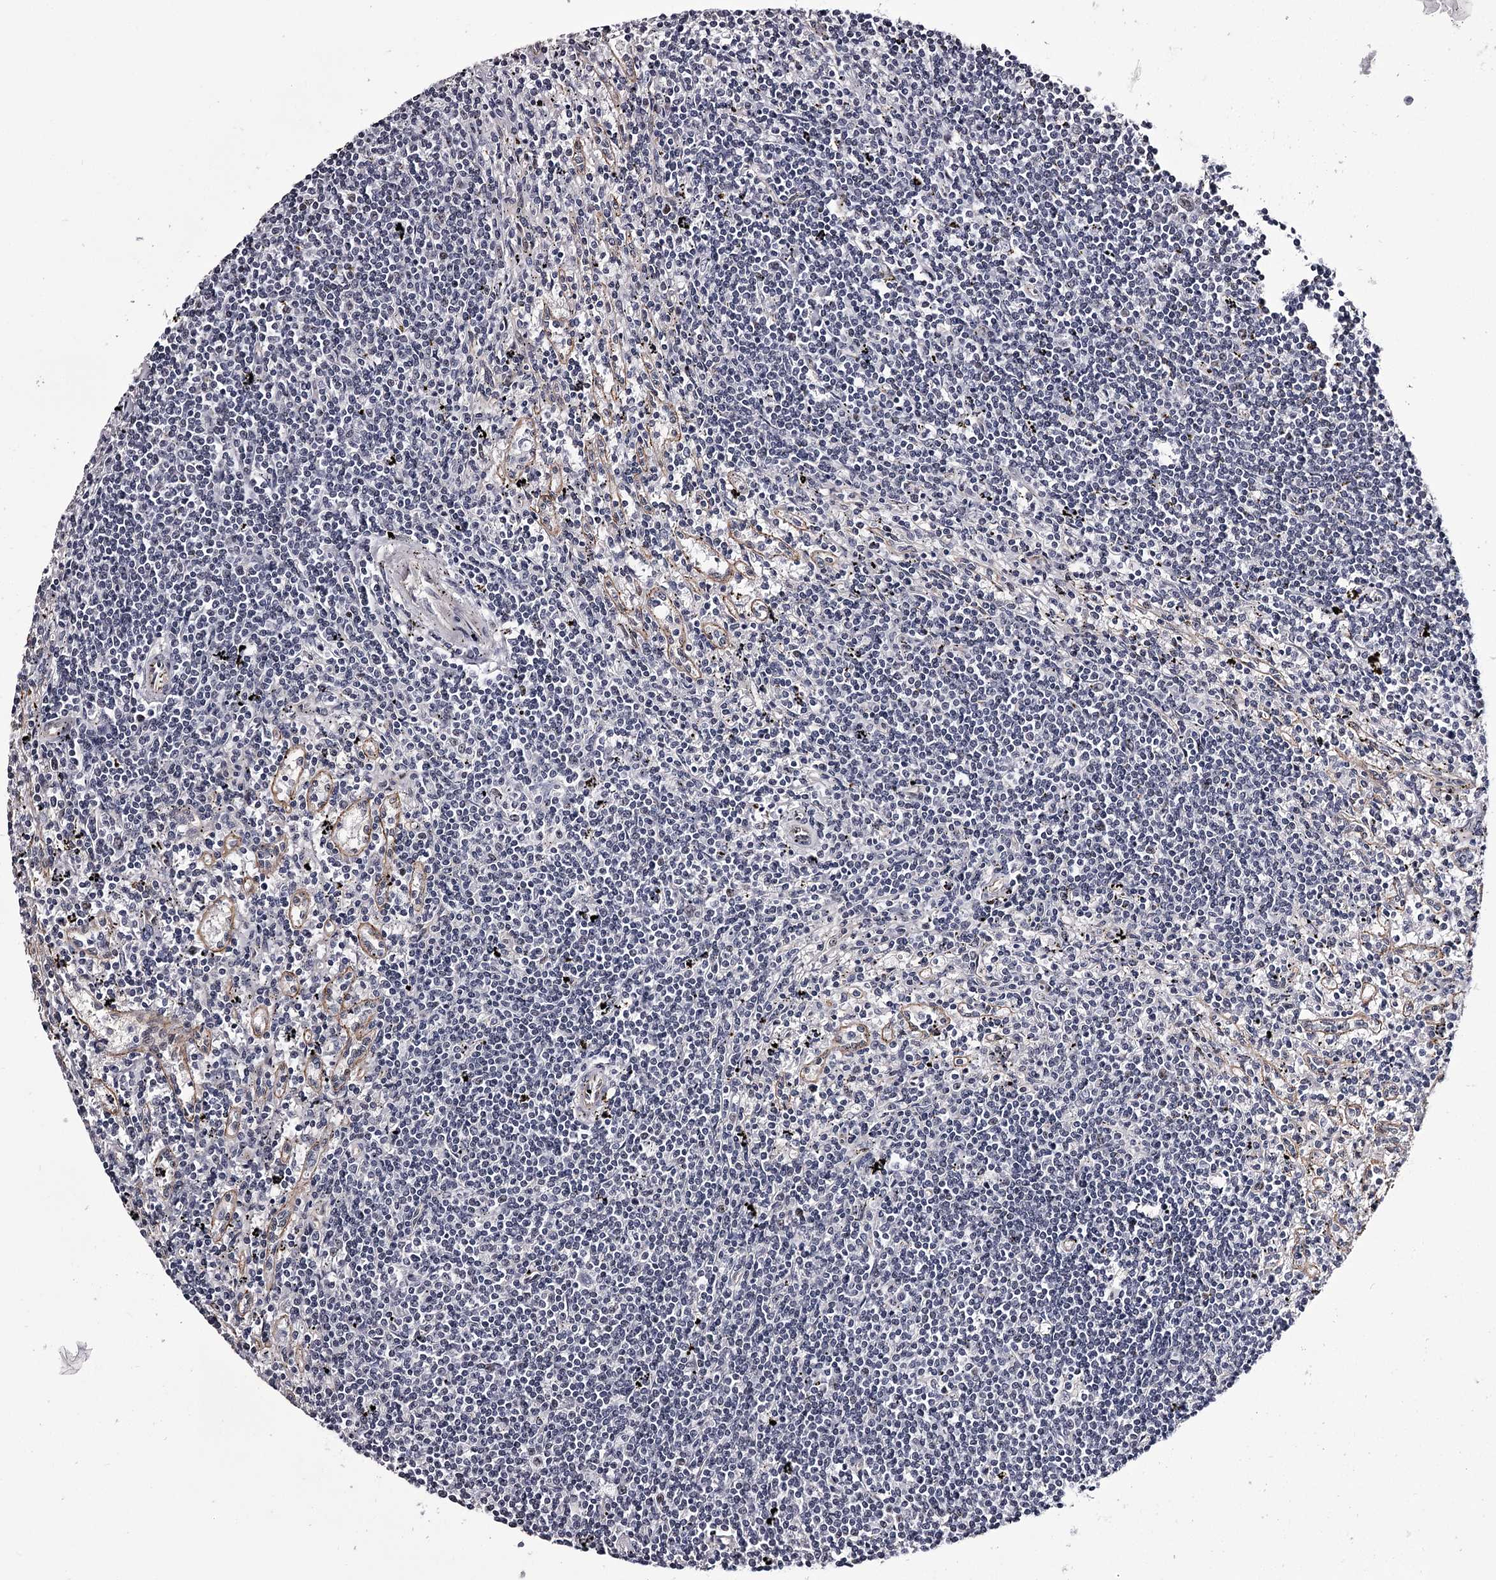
{"staining": {"intensity": "negative", "quantity": "none", "location": "none"}, "tissue": "lymphoma", "cell_type": "Tumor cells", "image_type": "cancer", "snomed": [{"axis": "morphology", "description": "Malignant lymphoma, non-Hodgkin's type, Low grade"}, {"axis": "topography", "description": "Spleen"}], "caption": "Tumor cells are negative for protein expression in human lymphoma.", "gene": "OVOL2", "patient": {"sex": "male", "age": 76}}